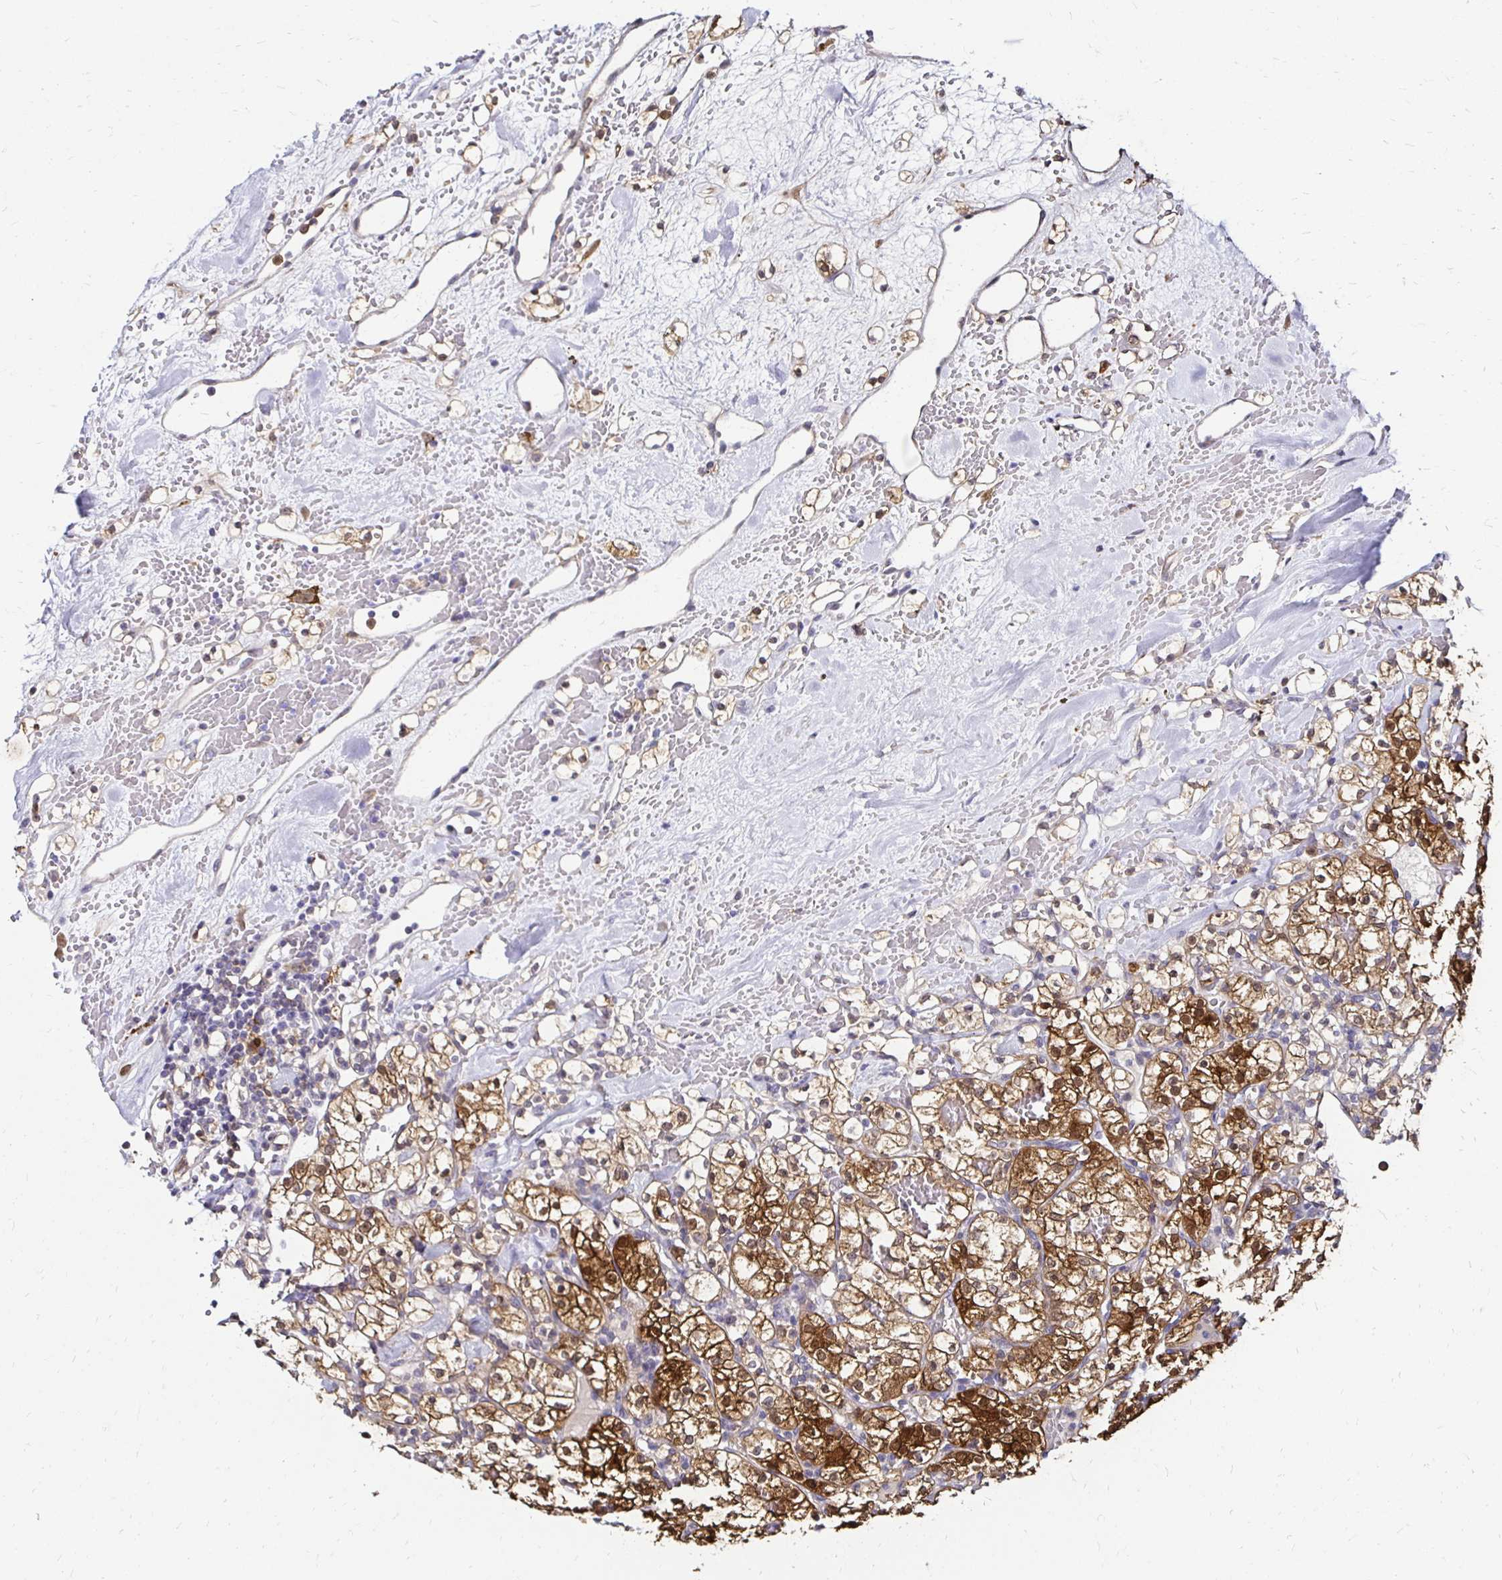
{"staining": {"intensity": "moderate", "quantity": ">75%", "location": "cytoplasmic/membranous,nuclear"}, "tissue": "renal cancer", "cell_type": "Tumor cells", "image_type": "cancer", "snomed": [{"axis": "morphology", "description": "Adenocarcinoma, NOS"}, {"axis": "topography", "description": "Kidney"}], "caption": "Immunohistochemistry (IHC) histopathology image of neoplastic tissue: adenocarcinoma (renal) stained using IHC demonstrates medium levels of moderate protein expression localized specifically in the cytoplasmic/membranous and nuclear of tumor cells, appearing as a cytoplasmic/membranous and nuclear brown color.", "gene": "TXN", "patient": {"sex": "female", "age": 60}}